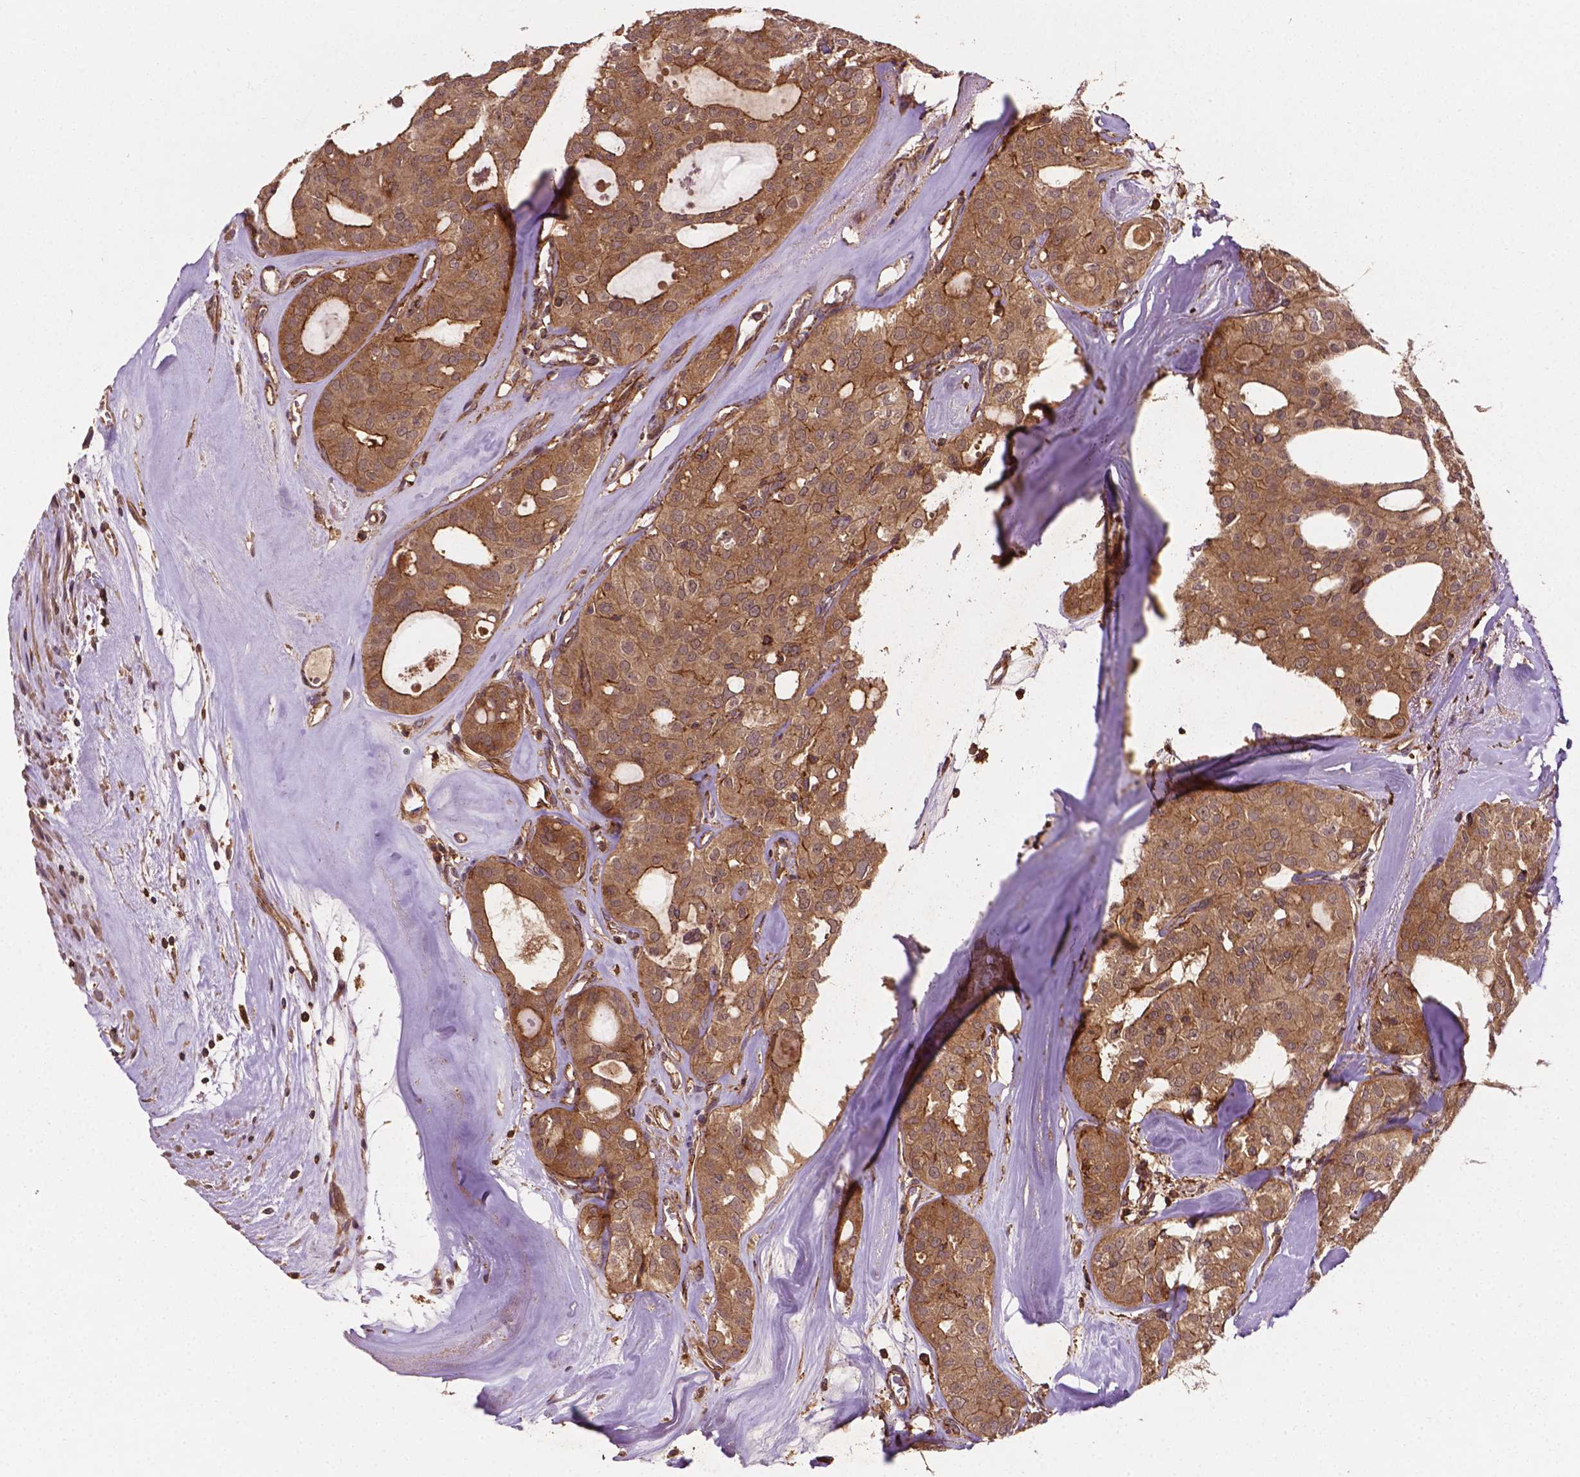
{"staining": {"intensity": "moderate", "quantity": ">75%", "location": "cytoplasmic/membranous"}, "tissue": "thyroid cancer", "cell_type": "Tumor cells", "image_type": "cancer", "snomed": [{"axis": "morphology", "description": "Follicular adenoma carcinoma, NOS"}, {"axis": "topography", "description": "Thyroid gland"}], "caption": "Protein expression analysis of thyroid follicular adenoma carcinoma shows moderate cytoplasmic/membranous expression in approximately >75% of tumor cells.", "gene": "ZMYND19", "patient": {"sex": "male", "age": 75}}